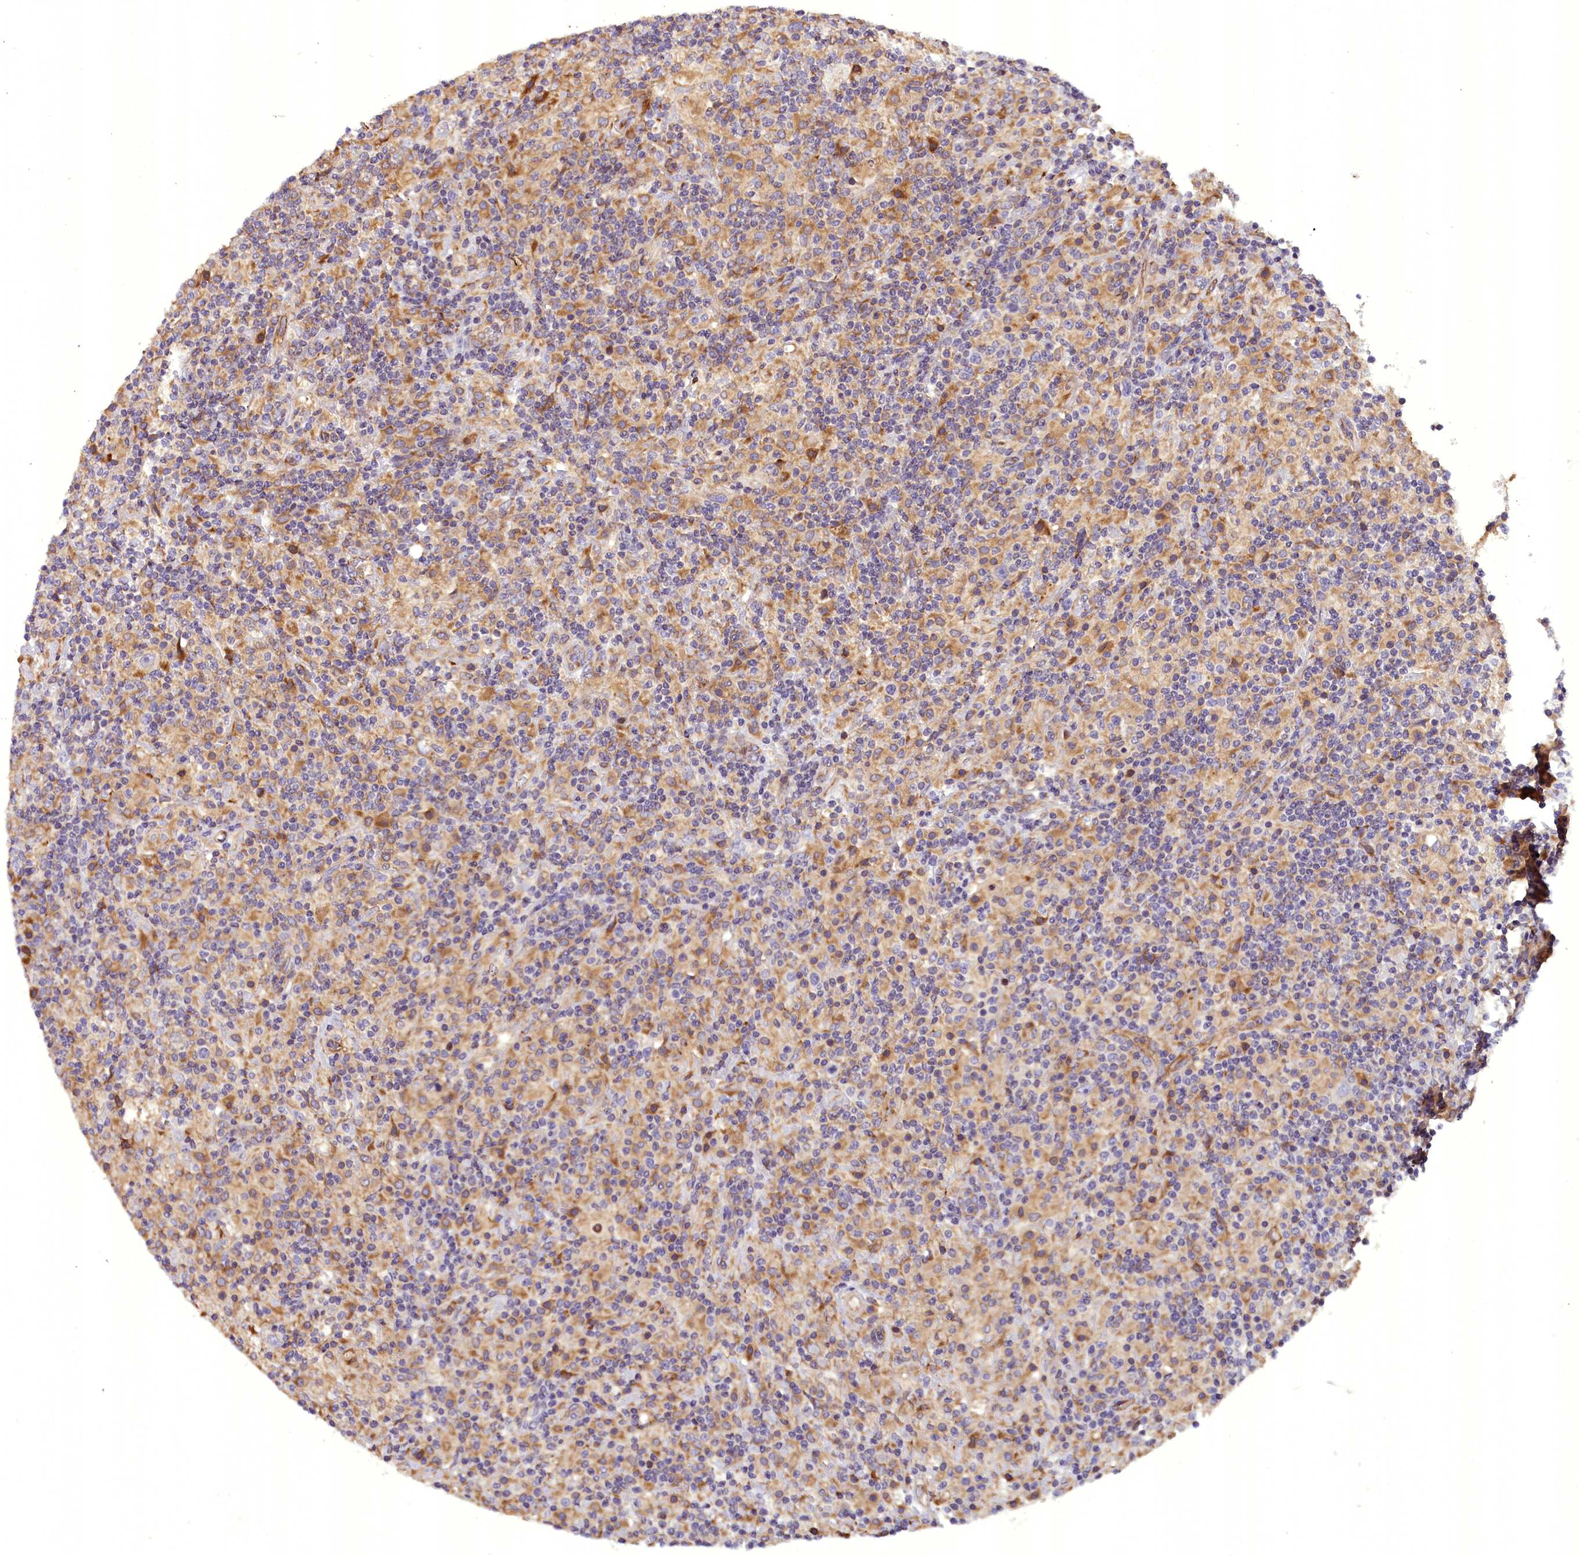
{"staining": {"intensity": "weak", "quantity": "25%-75%", "location": "cytoplasmic/membranous"}, "tissue": "lymphoma", "cell_type": "Tumor cells", "image_type": "cancer", "snomed": [{"axis": "morphology", "description": "Hodgkin's disease, NOS"}, {"axis": "topography", "description": "Lymph node"}], "caption": "Protein staining shows weak cytoplasmic/membranous expression in approximately 25%-75% of tumor cells in Hodgkin's disease.", "gene": "DNAJB9", "patient": {"sex": "male", "age": 70}}